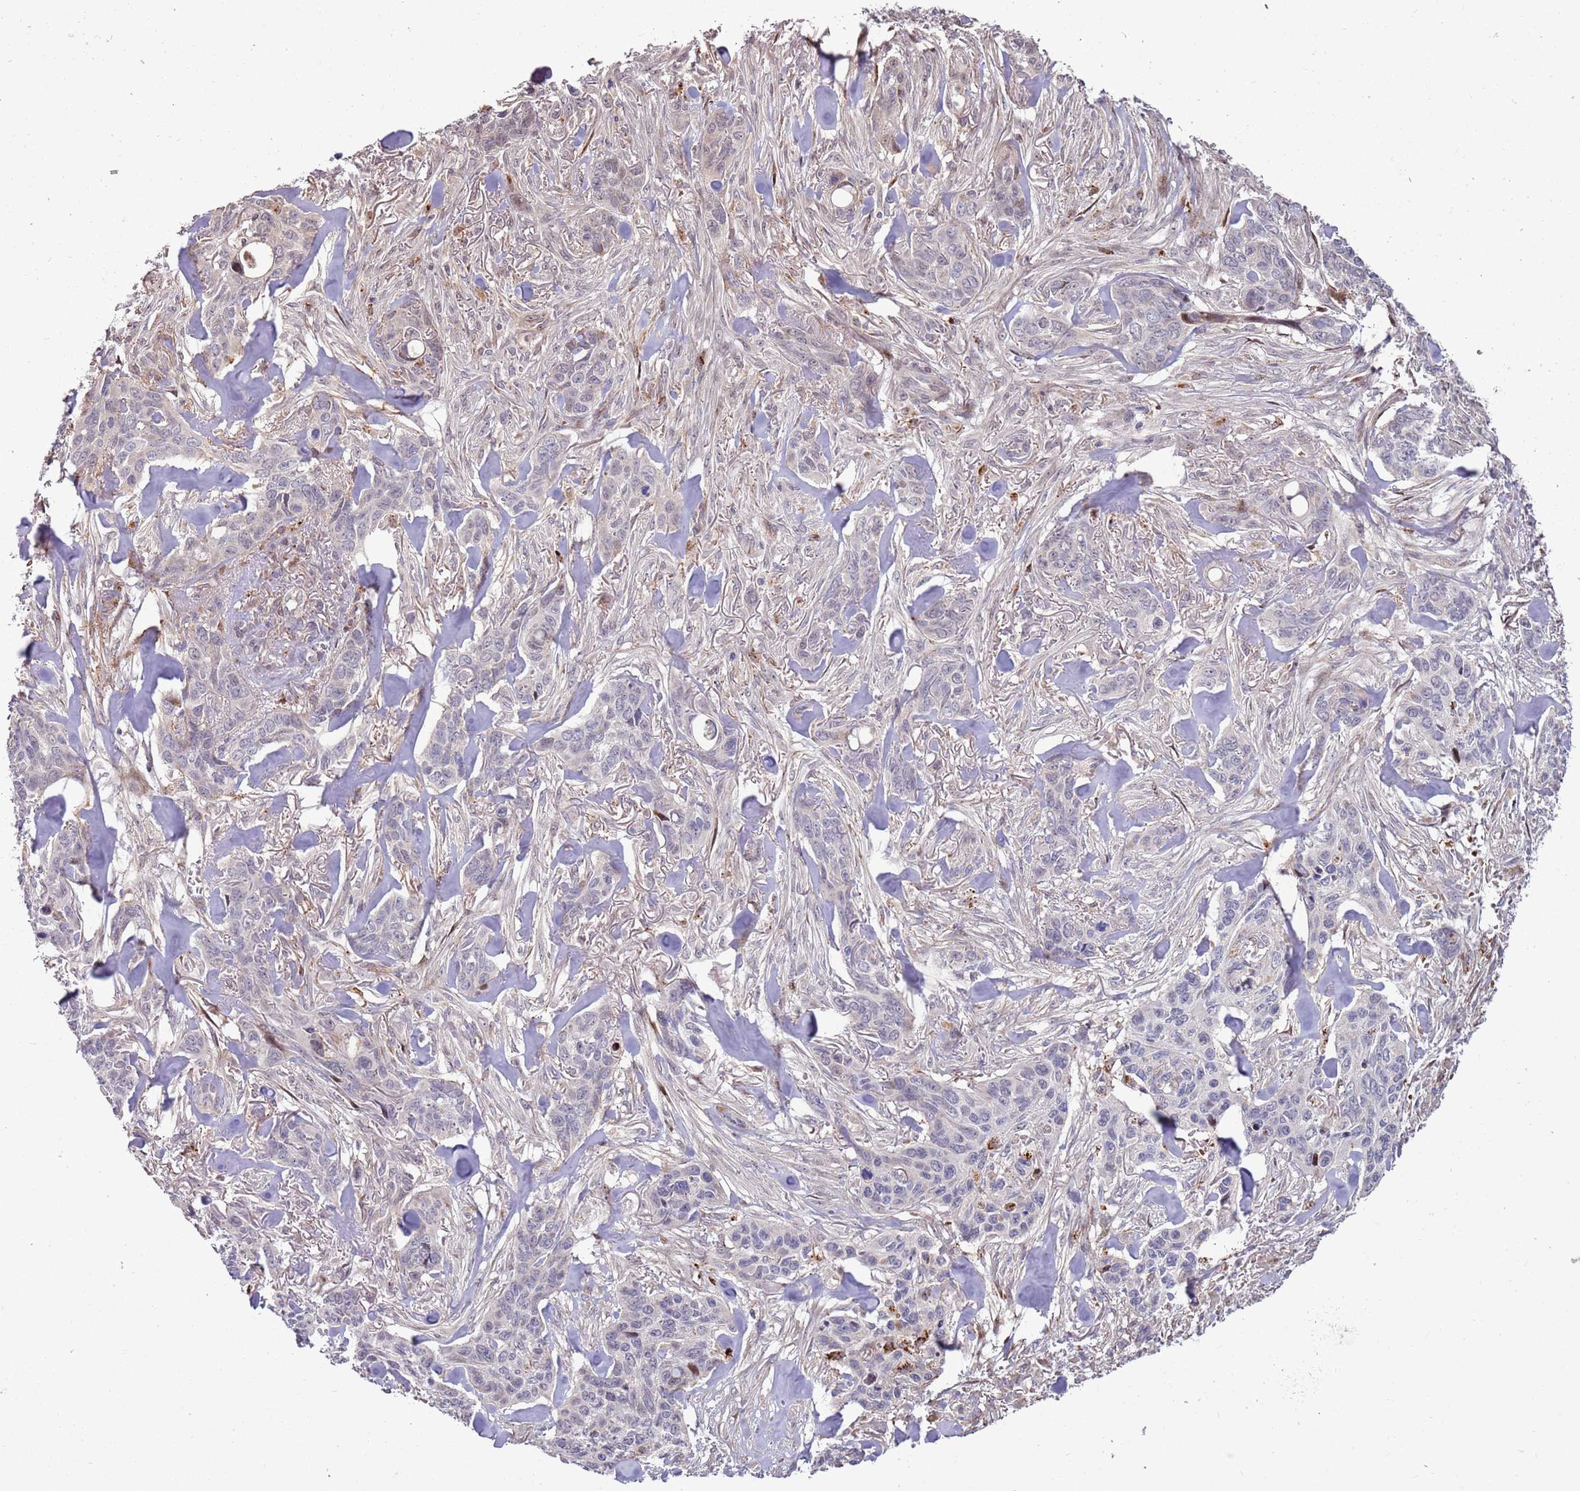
{"staining": {"intensity": "negative", "quantity": "none", "location": "none"}, "tissue": "skin cancer", "cell_type": "Tumor cells", "image_type": "cancer", "snomed": [{"axis": "morphology", "description": "Basal cell carcinoma"}, {"axis": "topography", "description": "Skin"}], "caption": "Immunohistochemistry image of neoplastic tissue: skin cancer stained with DAB (3,3'-diaminobenzidine) displays no significant protein expression in tumor cells.", "gene": "RHBDL1", "patient": {"sex": "male", "age": 86}}